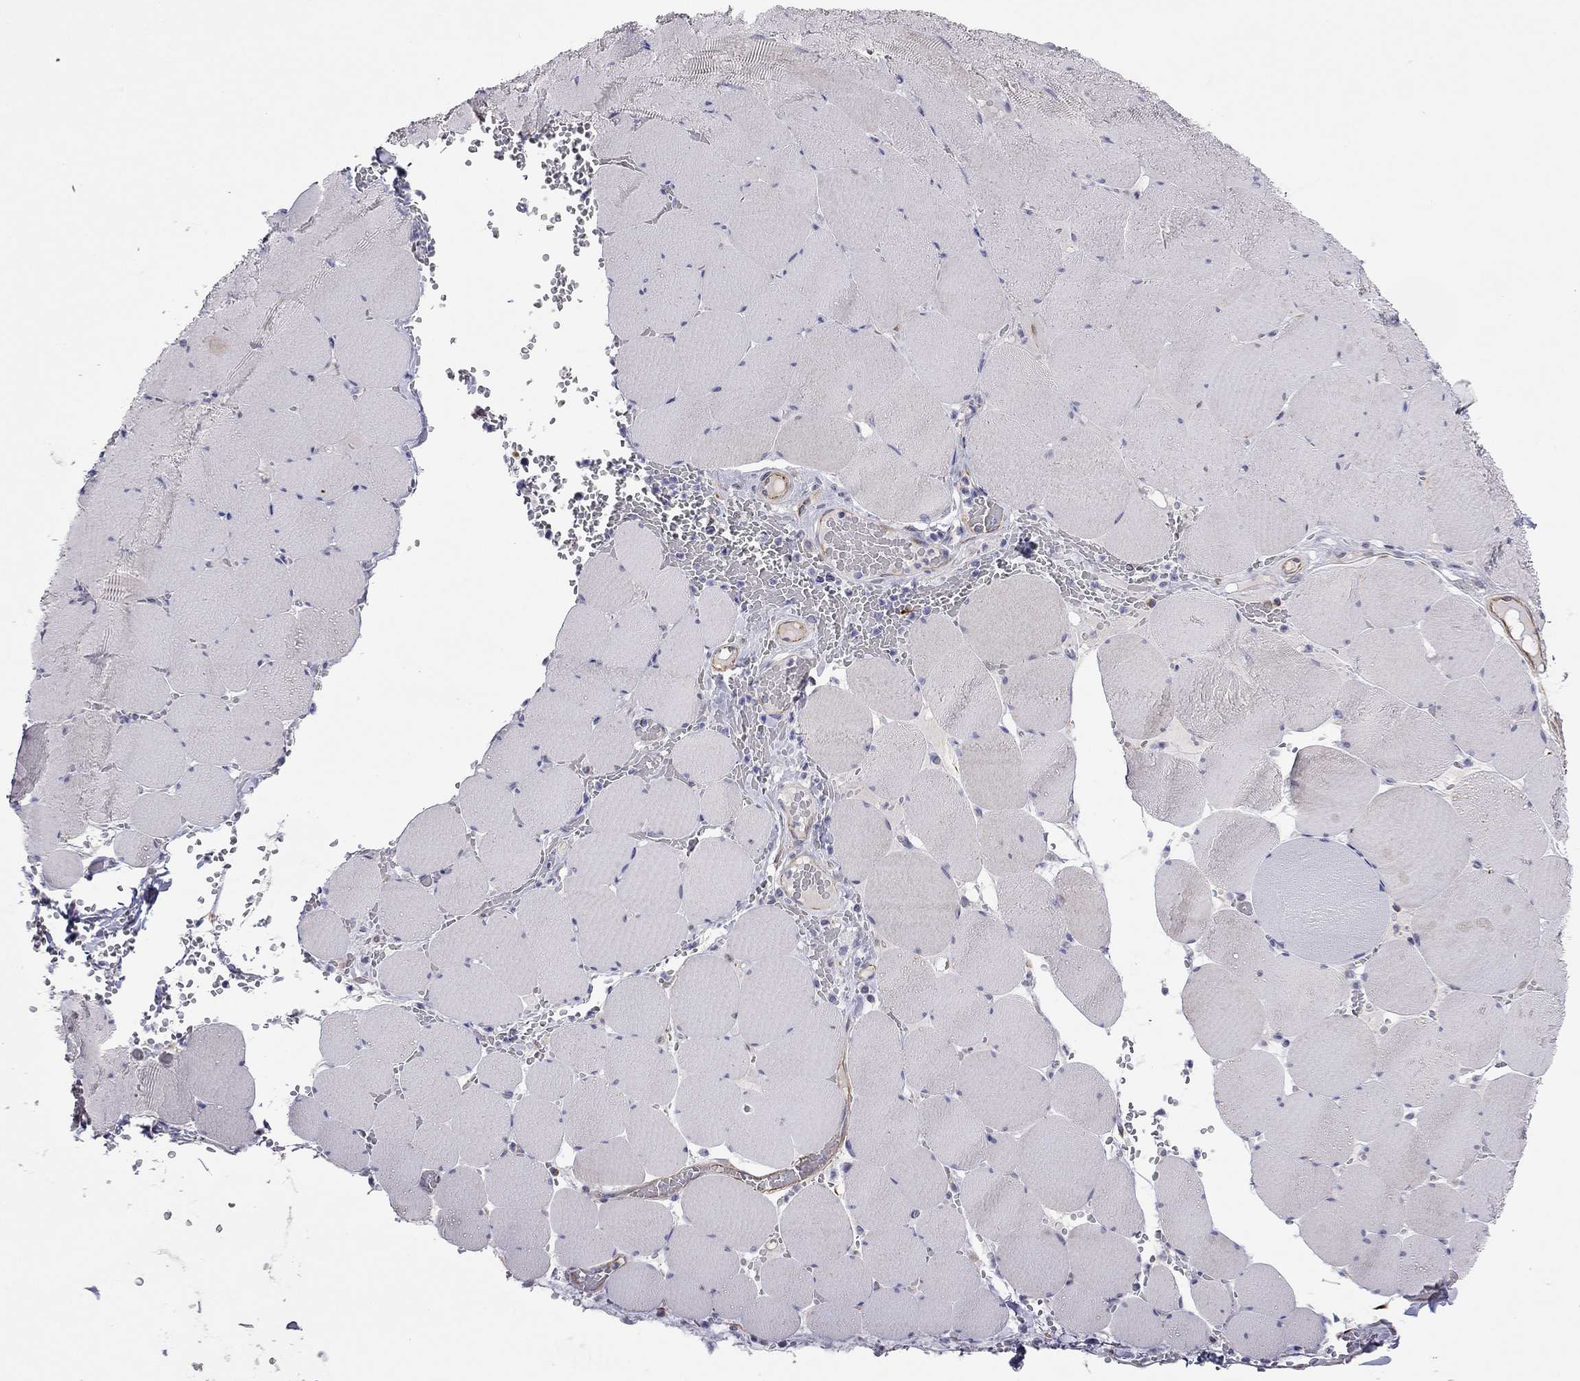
{"staining": {"intensity": "negative", "quantity": "none", "location": "none"}, "tissue": "skeletal muscle", "cell_type": "Myocytes", "image_type": "normal", "snomed": [{"axis": "morphology", "description": "Normal tissue, NOS"}, {"axis": "morphology", "description": "Malignant melanoma, Metastatic site"}, {"axis": "topography", "description": "Skeletal muscle"}], "caption": "An image of skeletal muscle stained for a protein reveals no brown staining in myocytes.", "gene": "RTL1", "patient": {"sex": "male", "age": 50}}